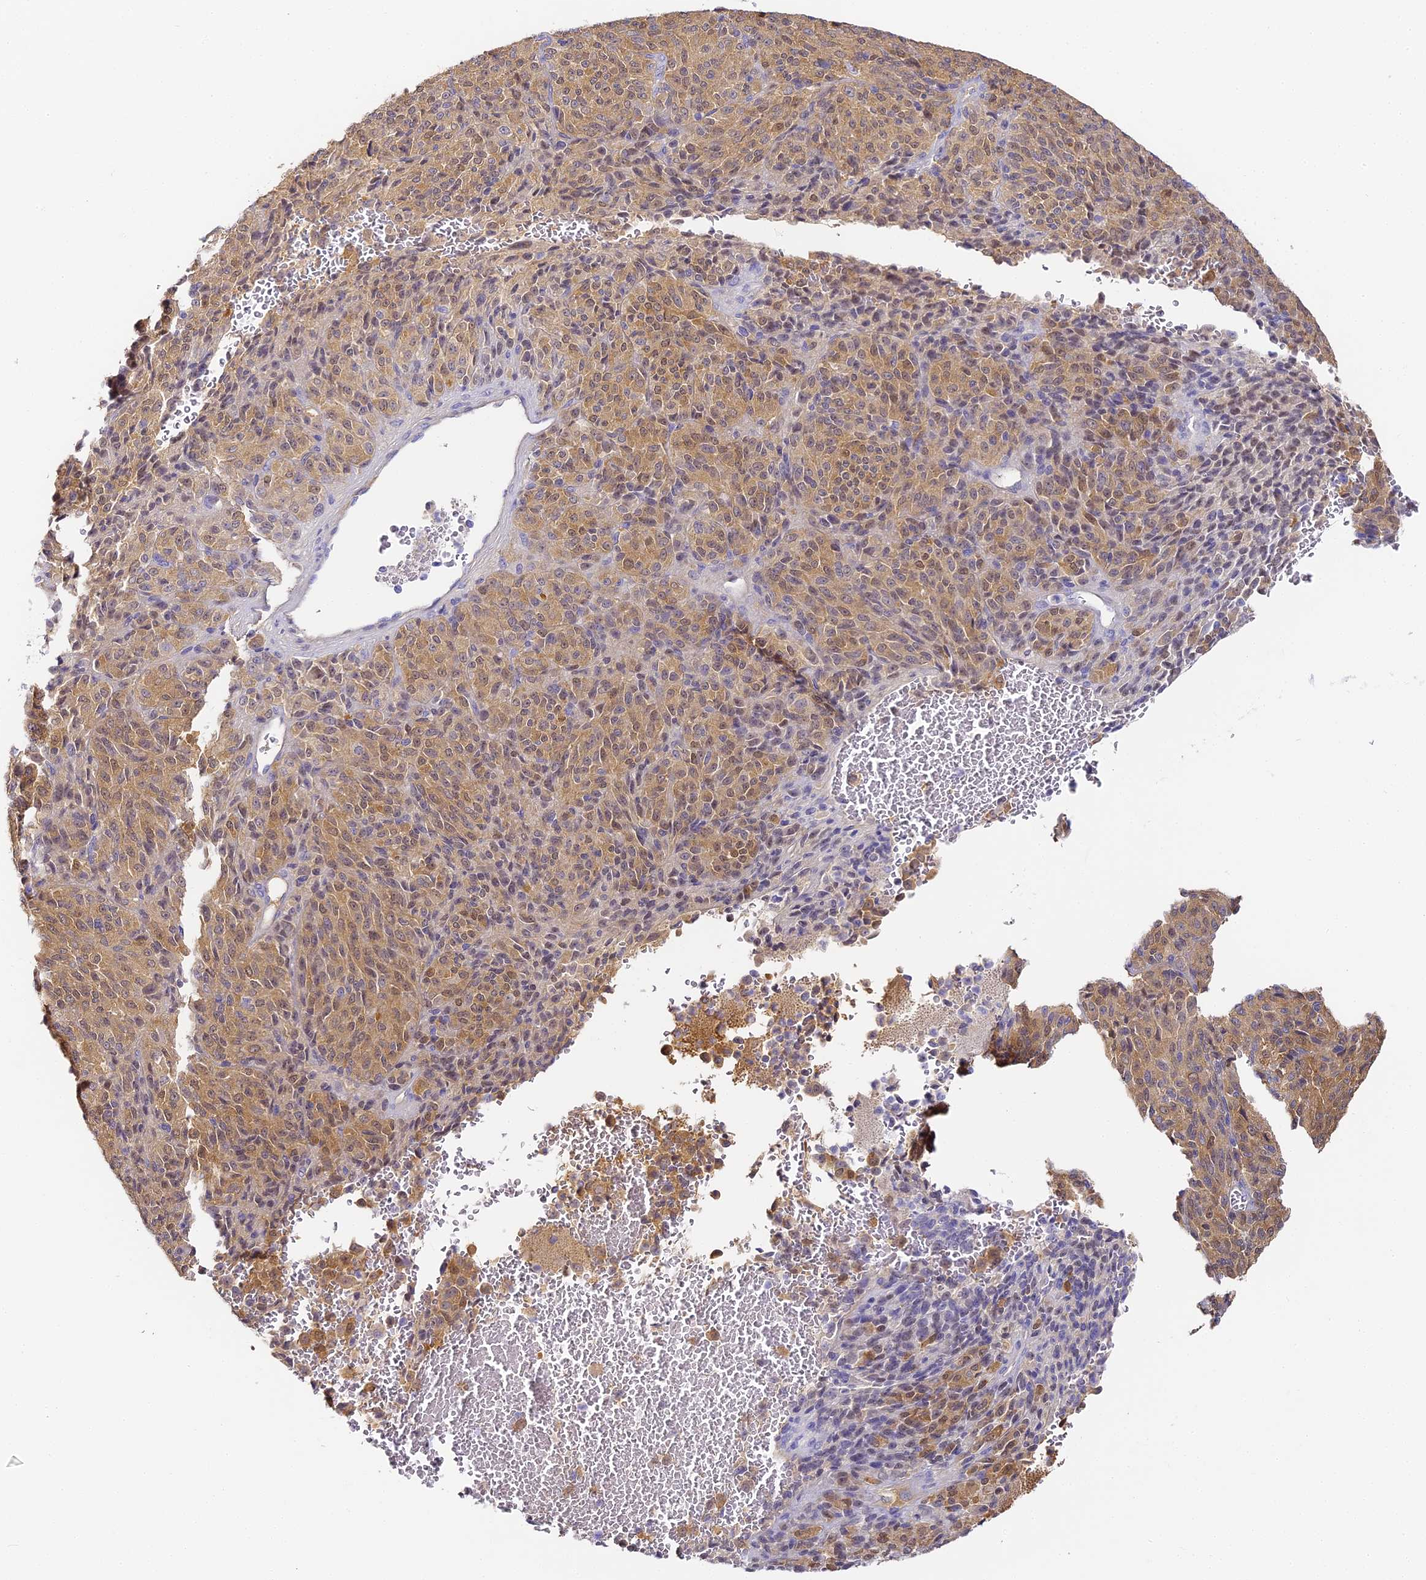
{"staining": {"intensity": "moderate", "quantity": ">75%", "location": "cytoplasmic/membranous,nuclear"}, "tissue": "melanoma", "cell_type": "Tumor cells", "image_type": "cancer", "snomed": [{"axis": "morphology", "description": "Malignant melanoma, Metastatic site"}, {"axis": "topography", "description": "Brain"}], "caption": "Malignant melanoma (metastatic site) stained with DAB (3,3'-diaminobenzidine) IHC shows medium levels of moderate cytoplasmic/membranous and nuclear expression in about >75% of tumor cells. Immunohistochemistry stains the protein of interest in brown and the nuclei are stained blue.", "gene": "ABHD14A-ACY1", "patient": {"sex": "female", "age": 56}}